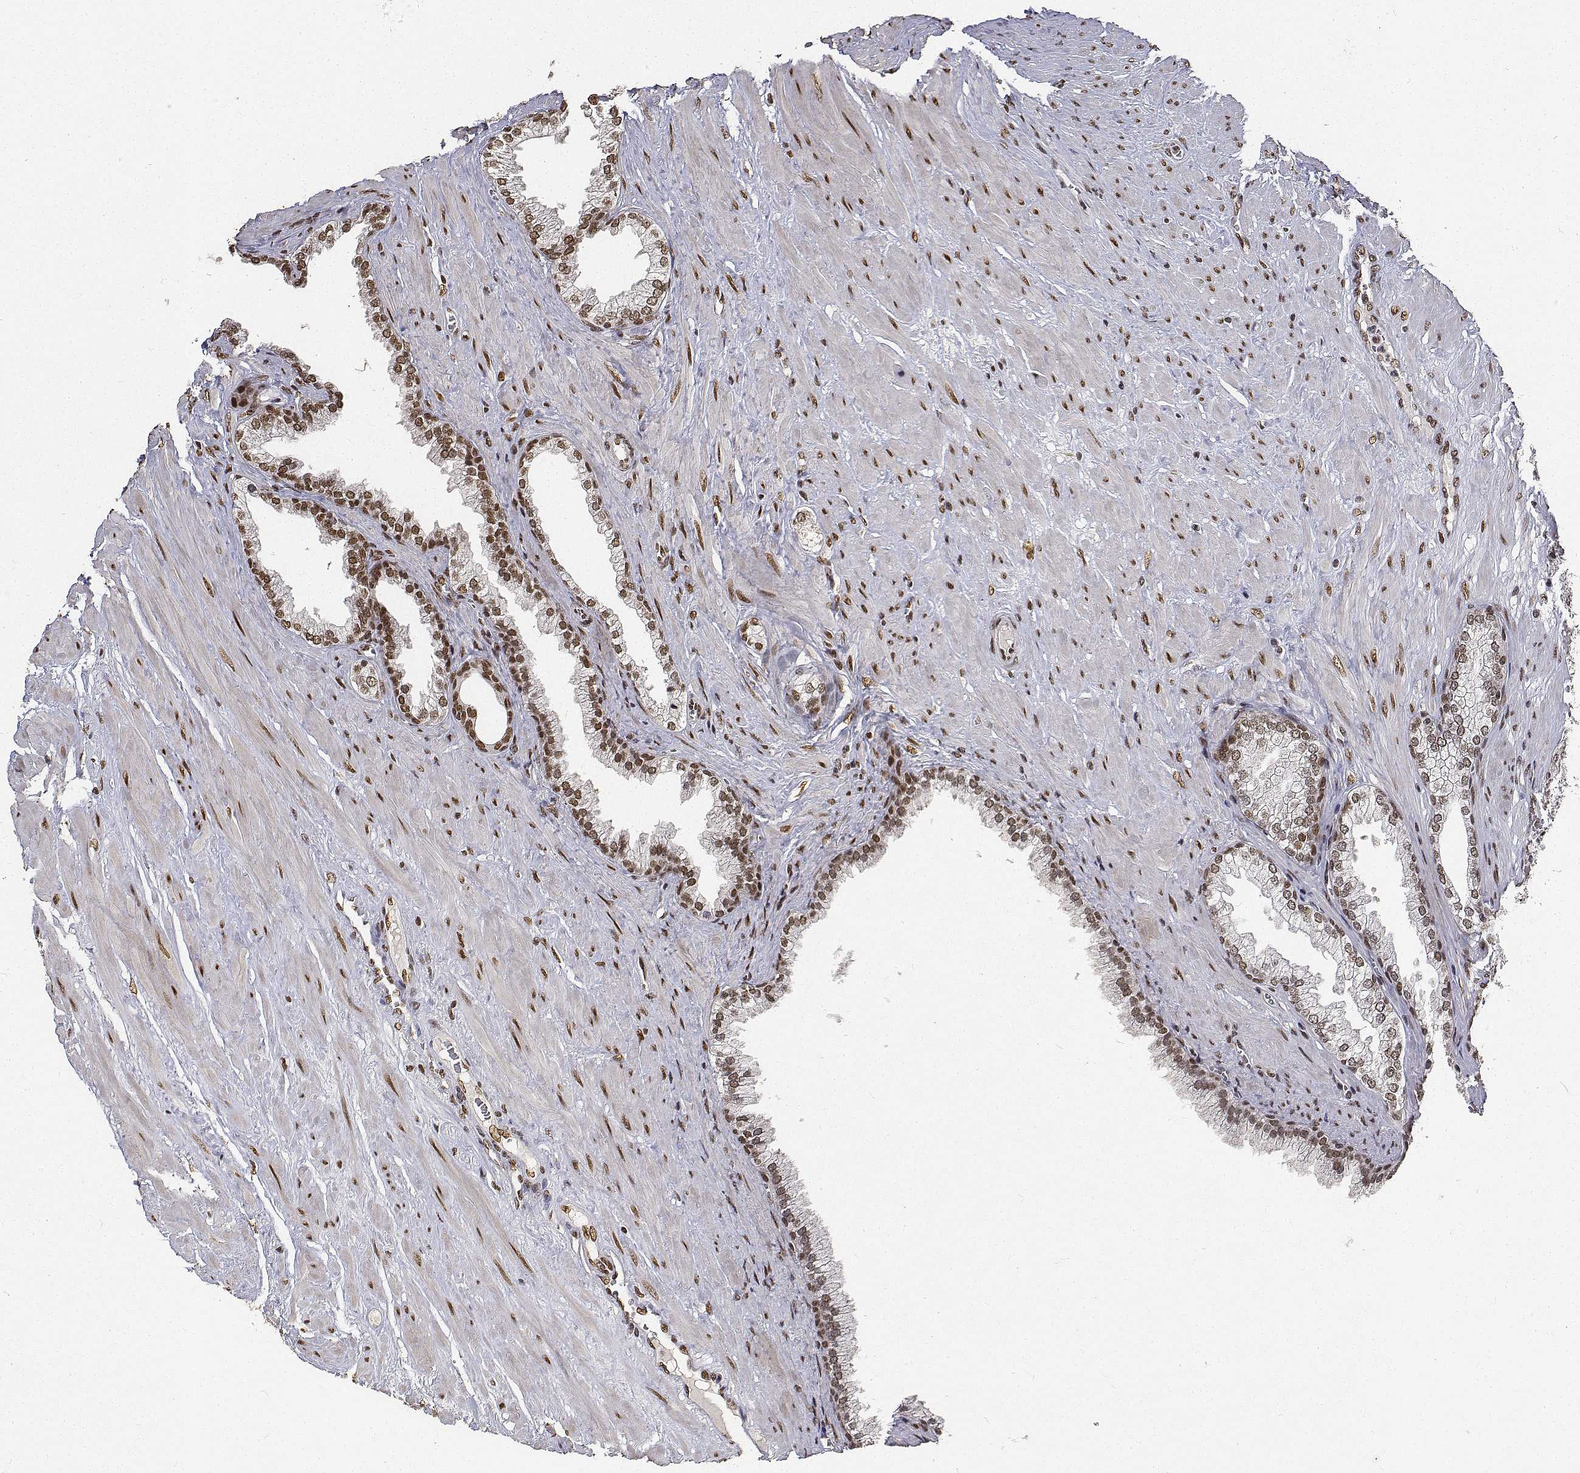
{"staining": {"intensity": "moderate", "quantity": "25%-75%", "location": "nuclear"}, "tissue": "prostate cancer", "cell_type": "Tumor cells", "image_type": "cancer", "snomed": [{"axis": "morphology", "description": "Adenocarcinoma, High grade"}, {"axis": "topography", "description": "Prostate"}], "caption": "Prostate cancer (adenocarcinoma (high-grade)) was stained to show a protein in brown. There is medium levels of moderate nuclear positivity in approximately 25%-75% of tumor cells.", "gene": "ATRX", "patient": {"sex": "male", "age": 68}}